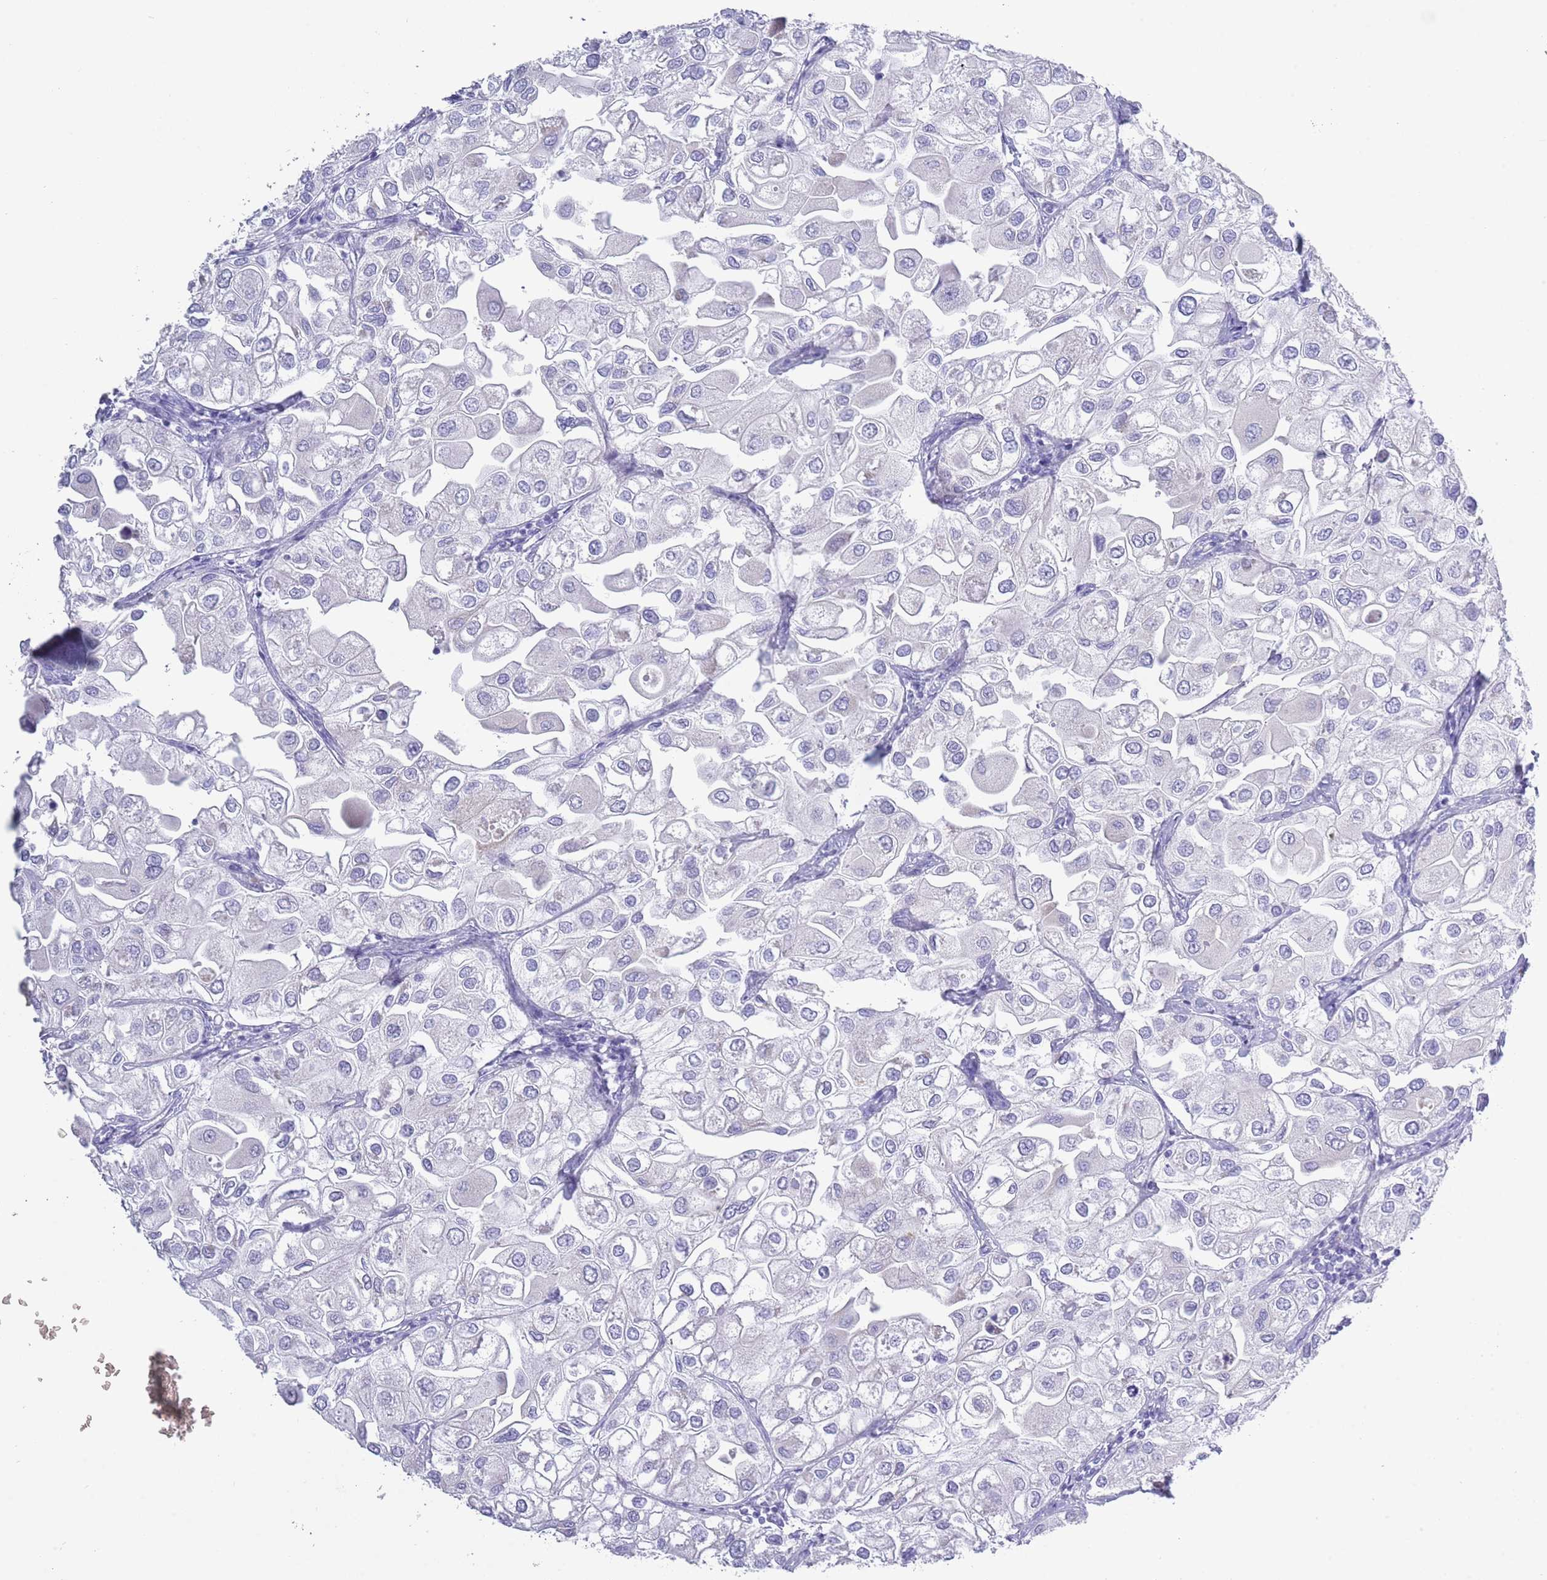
{"staining": {"intensity": "negative", "quantity": "none", "location": "none"}, "tissue": "urothelial cancer", "cell_type": "Tumor cells", "image_type": "cancer", "snomed": [{"axis": "morphology", "description": "Urothelial carcinoma, High grade"}, {"axis": "topography", "description": "Urinary bladder"}], "caption": "DAB (3,3'-diaminobenzidine) immunohistochemical staining of high-grade urothelial carcinoma exhibits no significant positivity in tumor cells.", "gene": "ACR", "patient": {"sex": "male", "age": 64}}